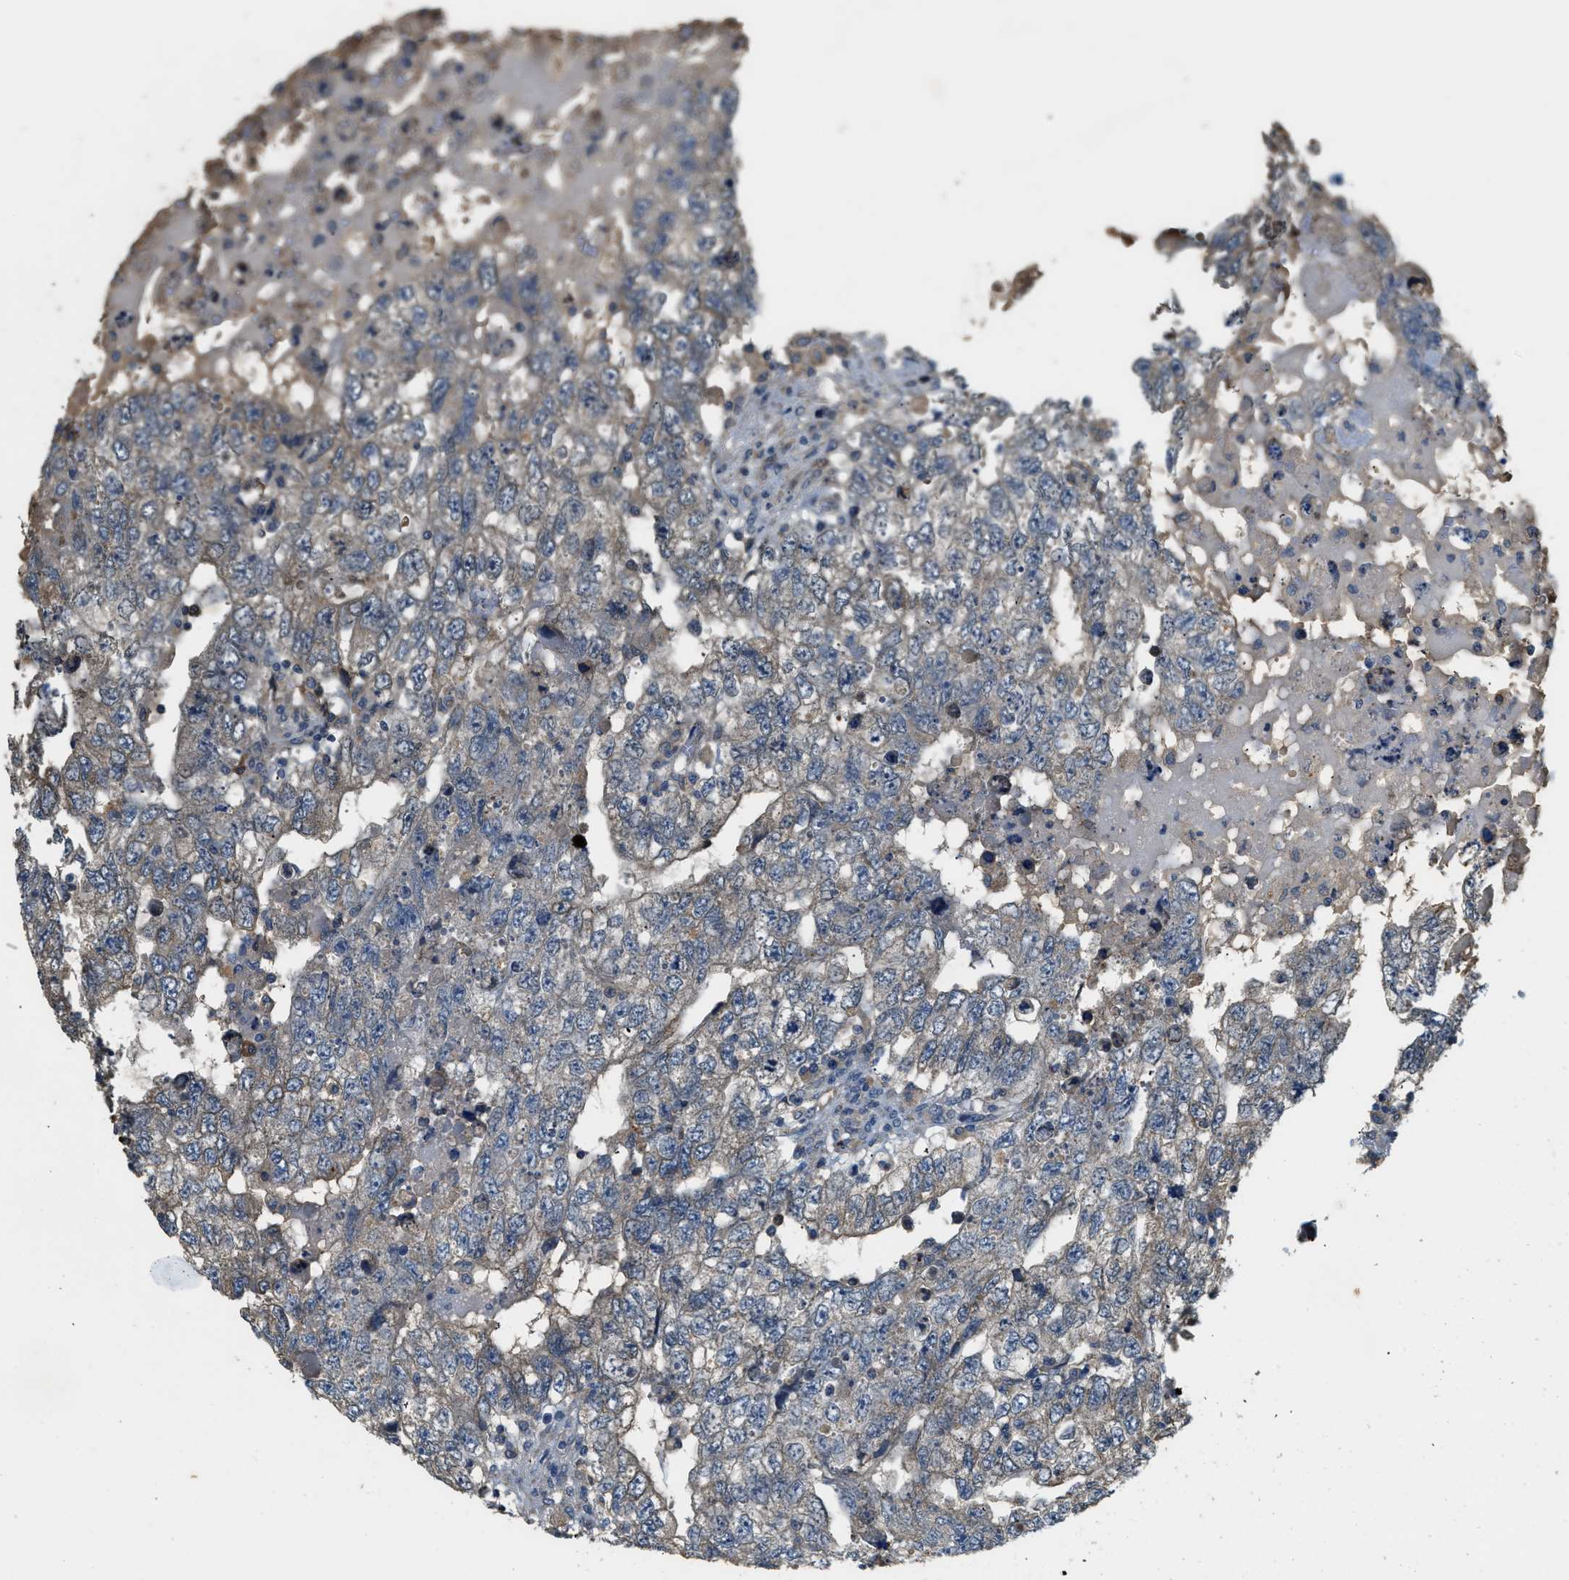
{"staining": {"intensity": "negative", "quantity": "none", "location": "none"}, "tissue": "testis cancer", "cell_type": "Tumor cells", "image_type": "cancer", "snomed": [{"axis": "morphology", "description": "Carcinoma, Embryonal, NOS"}, {"axis": "topography", "description": "Testis"}], "caption": "Embryonal carcinoma (testis) was stained to show a protein in brown. There is no significant expression in tumor cells.", "gene": "CFLAR", "patient": {"sex": "male", "age": 36}}